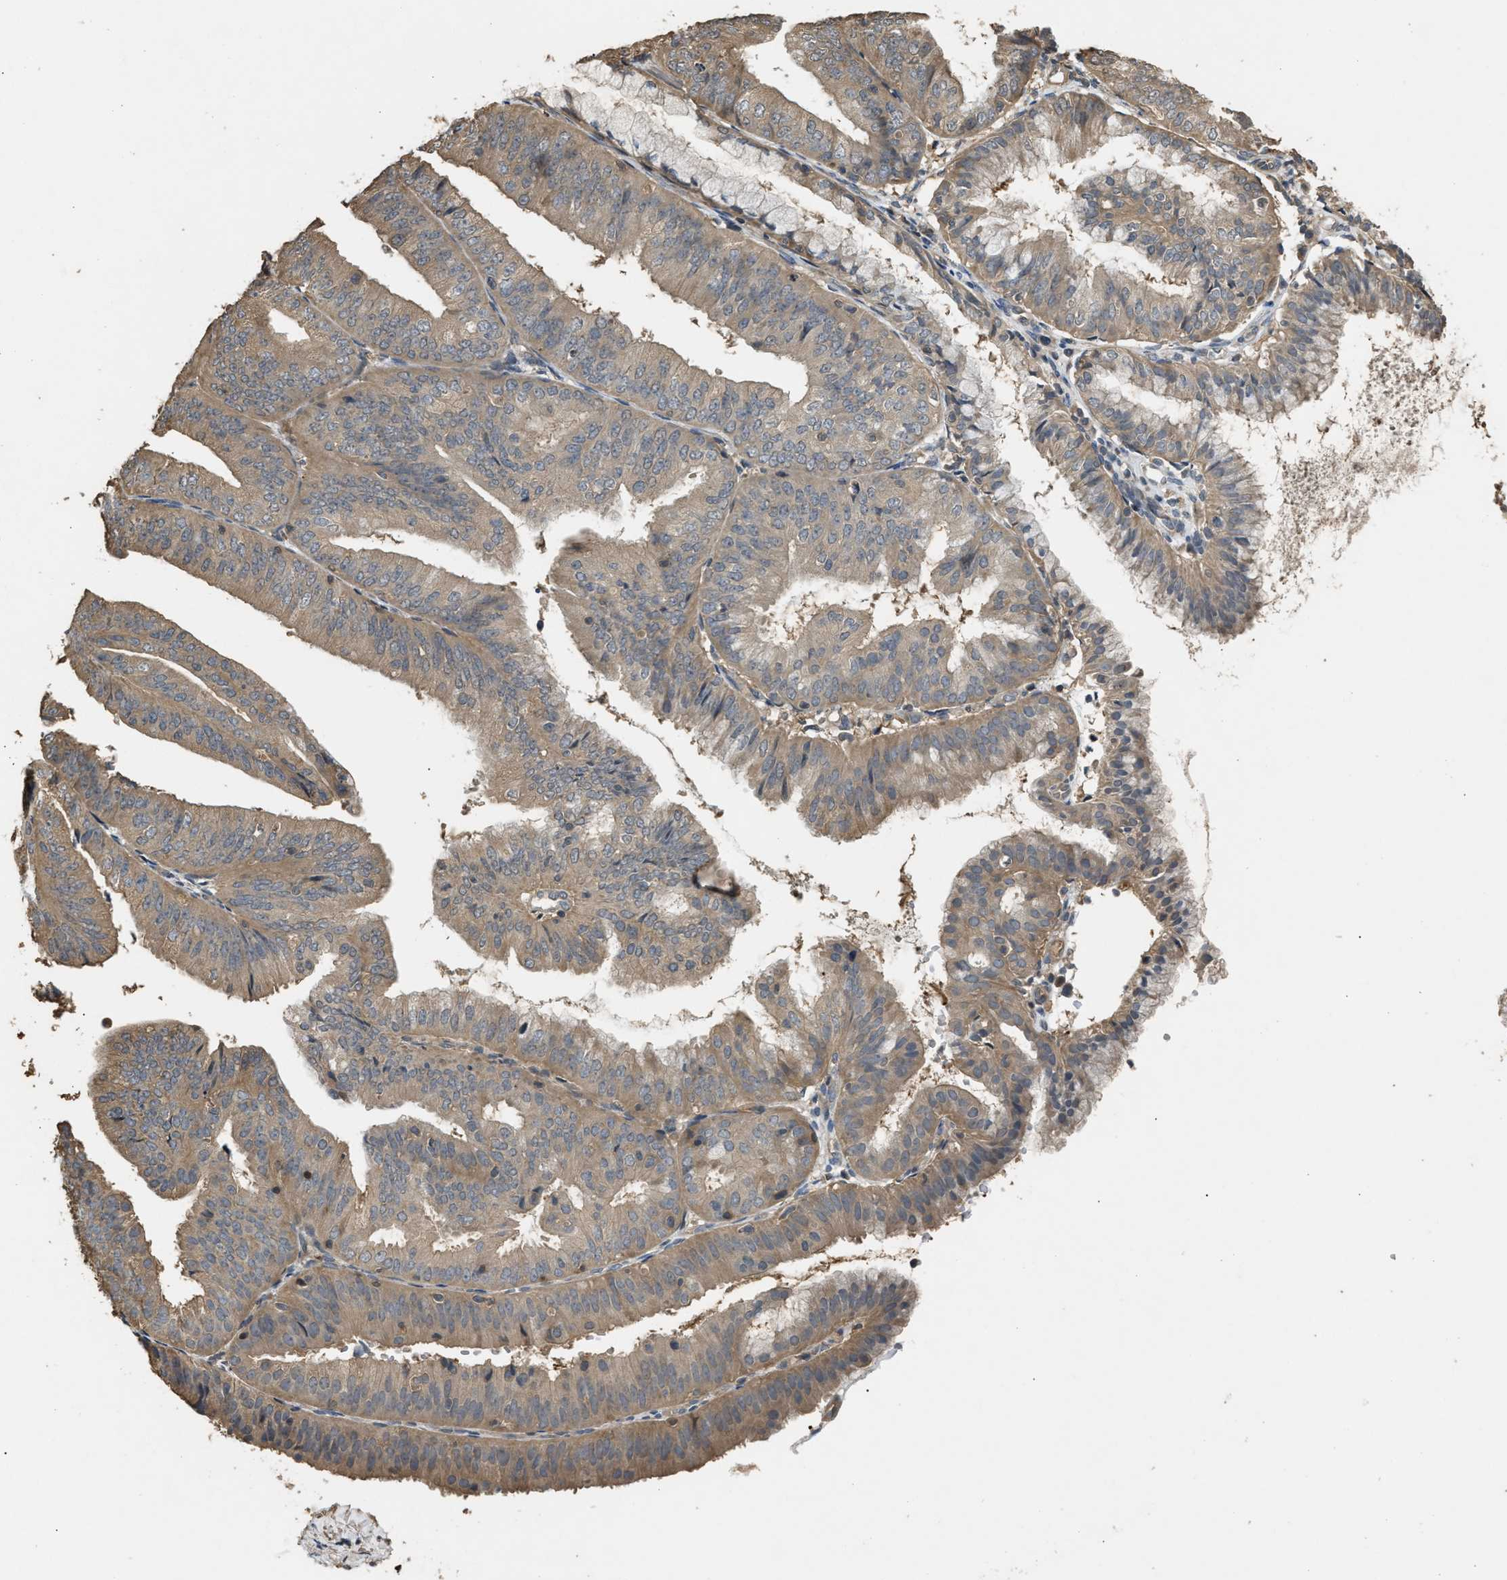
{"staining": {"intensity": "weak", "quantity": ">75%", "location": "cytoplasmic/membranous"}, "tissue": "endometrial cancer", "cell_type": "Tumor cells", "image_type": "cancer", "snomed": [{"axis": "morphology", "description": "Adenocarcinoma, NOS"}, {"axis": "topography", "description": "Endometrium"}], "caption": "A micrograph of human adenocarcinoma (endometrial) stained for a protein displays weak cytoplasmic/membranous brown staining in tumor cells.", "gene": "ARHGDIA", "patient": {"sex": "female", "age": 63}}